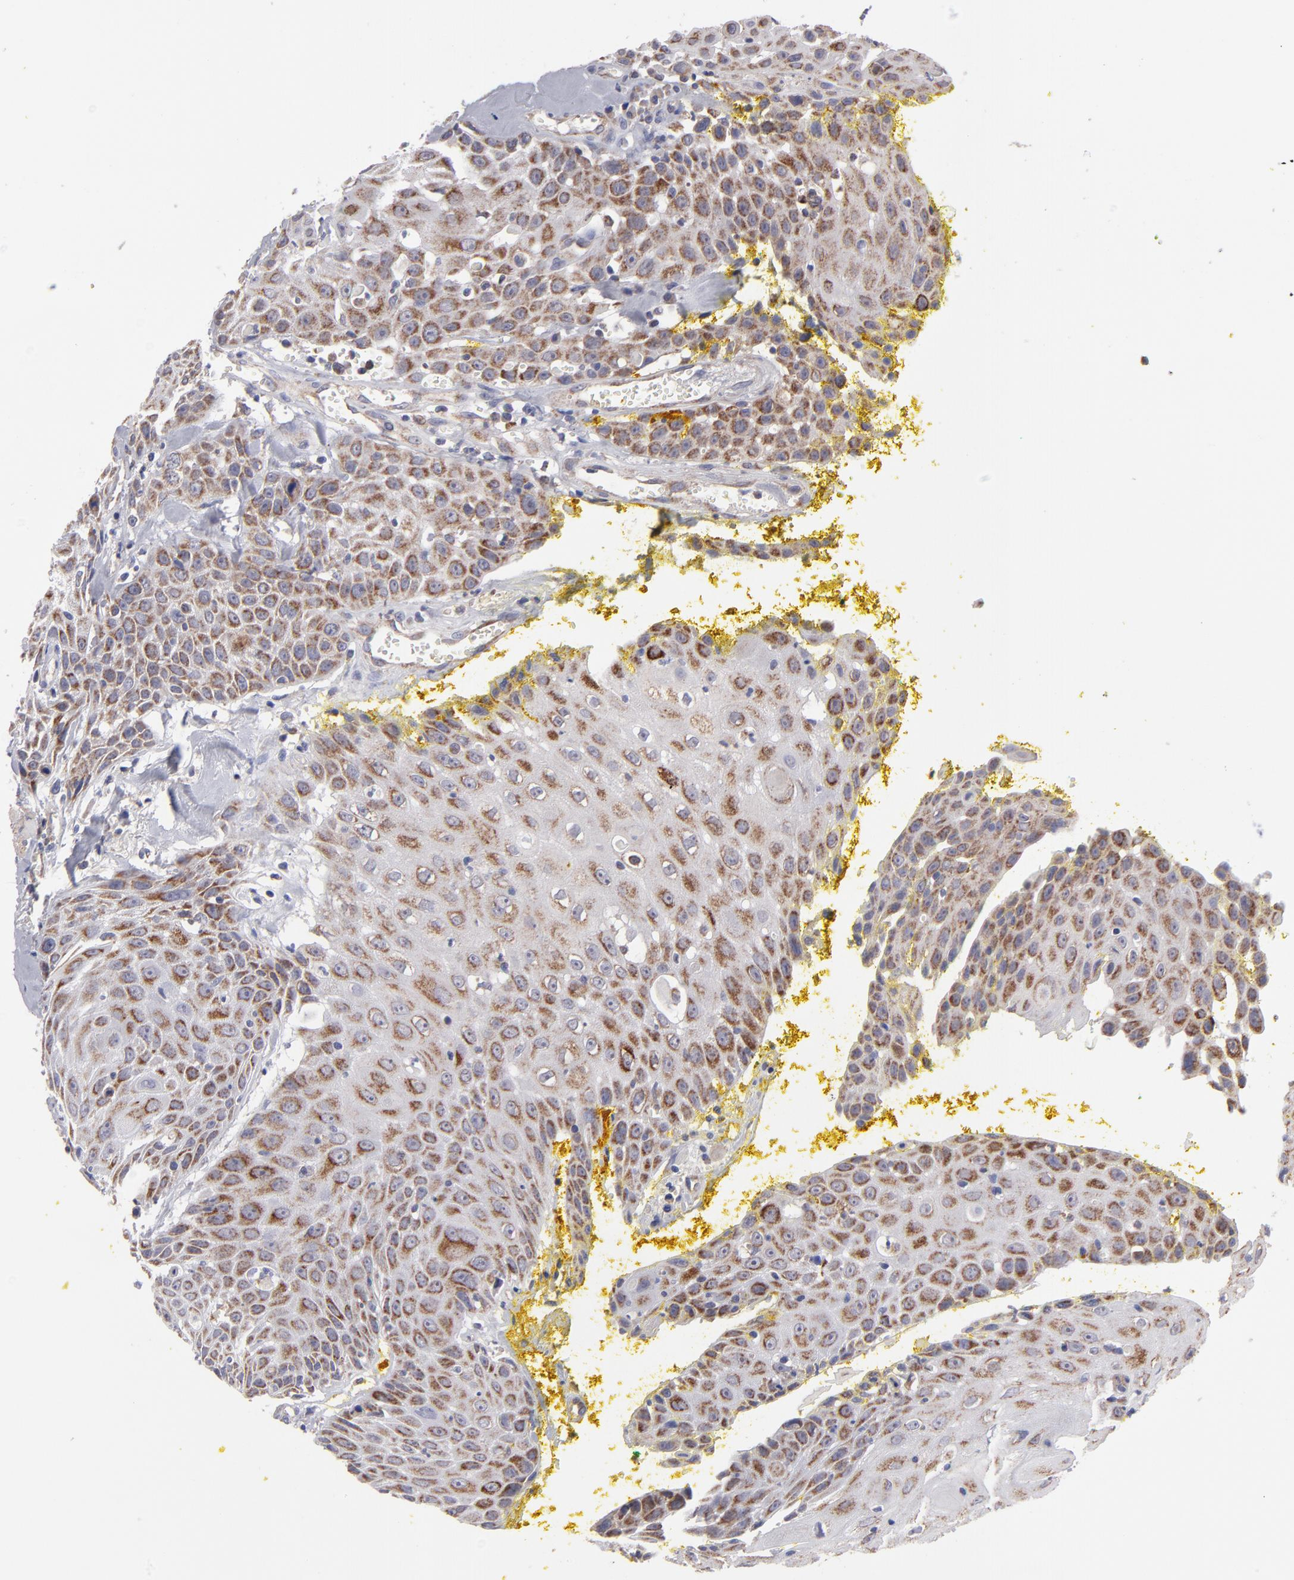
{"staining": {"intensity": "moderate", "quantity": ">75%", "location": "cytoplasmic/membranous"}, "tissue": "head and neck cancer", "cell_type": "Tumor cells", "image_type": "cancer", "snomed": [{"axis": "morphology", "description": "Squamous cell carcinoma, NOS"}, {"axis": "topography", "description": "Oral tissue"}, {"axis": "topography", "description": "Head-Neck"}], "caption": "An immunohistochemistry image of neoplastic tissue is shown. Protein staining in brown highlights moderate cytoplasmic/membranous positivity in squamous cell carcinoma (head and neck) within tumor cells.", "gene": "HCCS", "patient": {"sex": "female", "age": 82}}